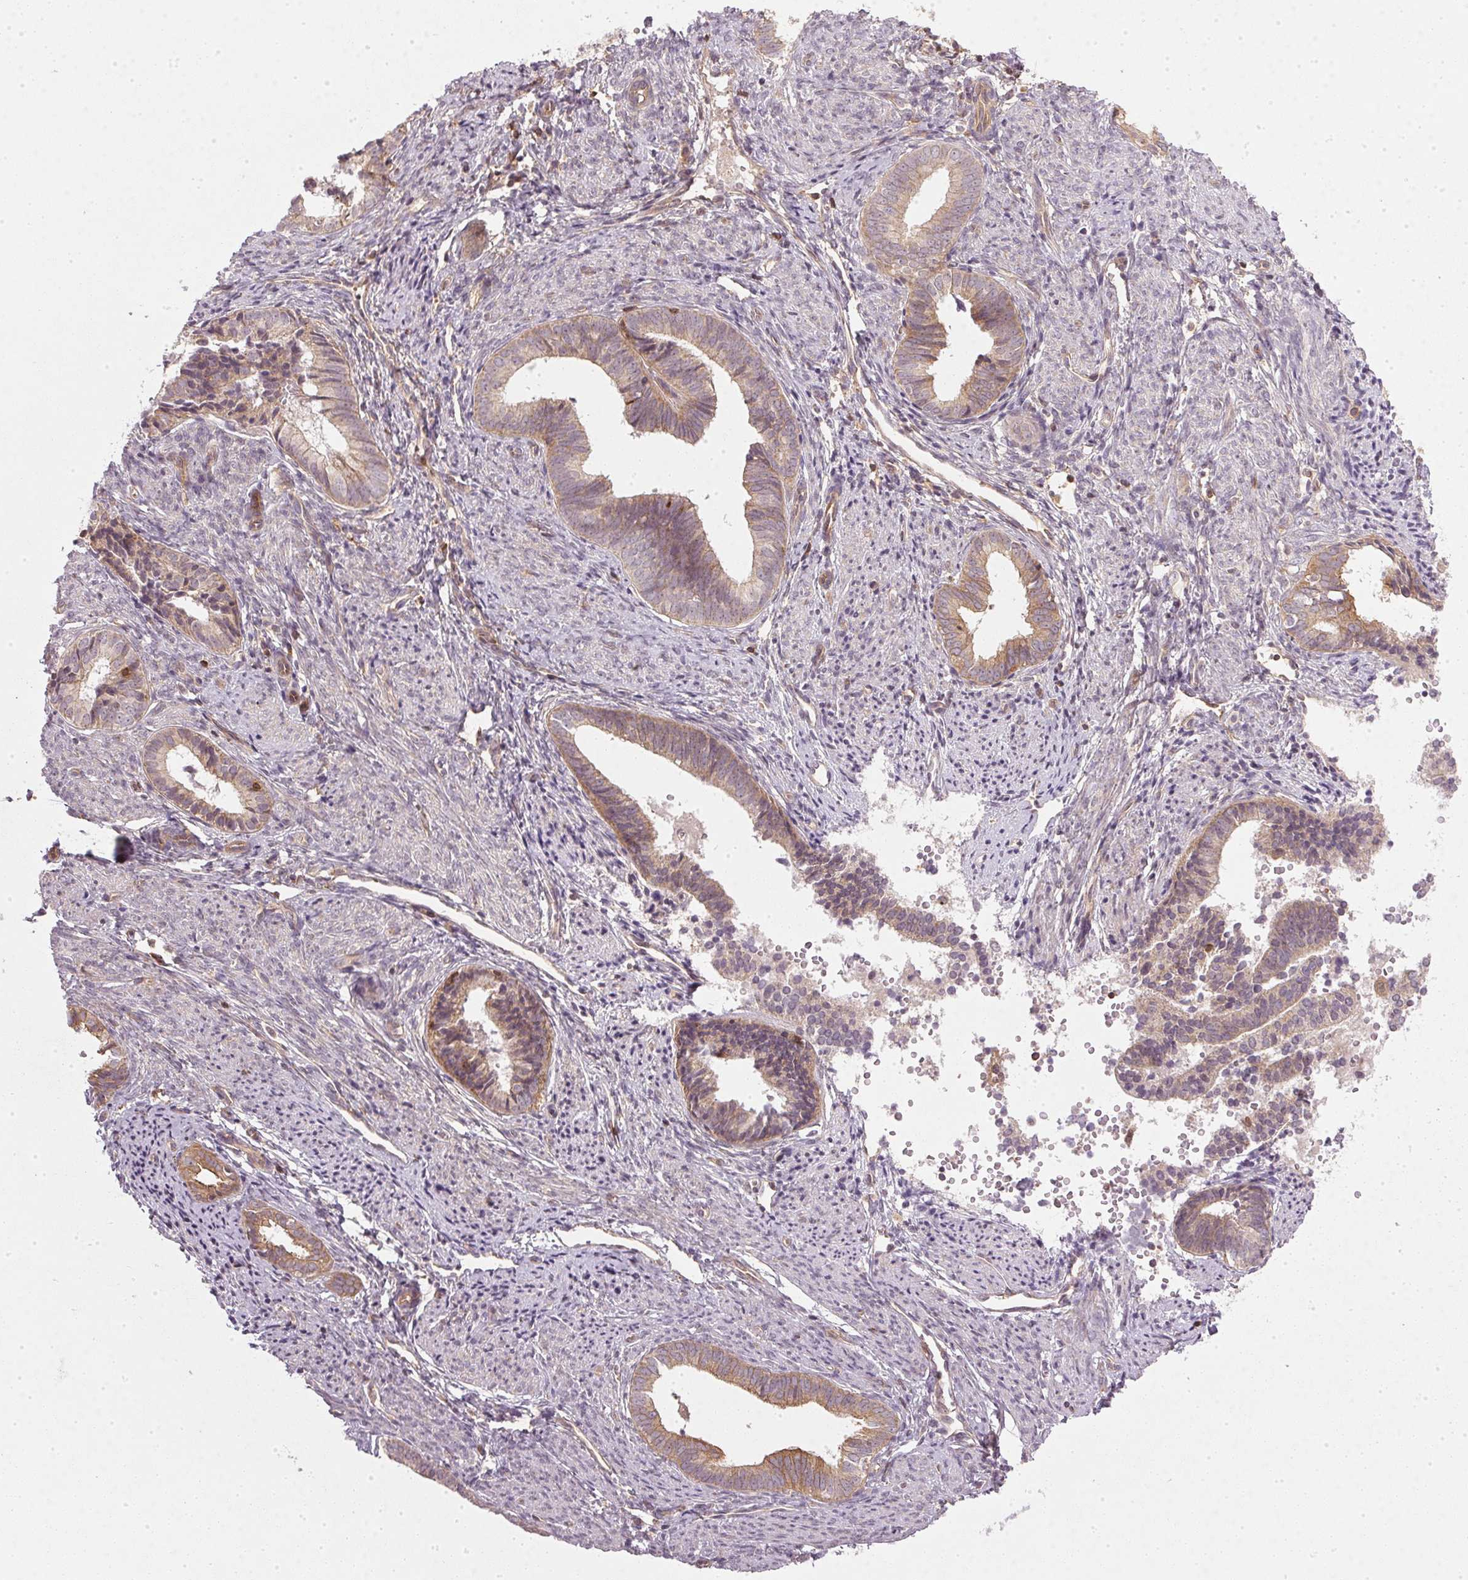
{"staining": {"intensity": "weak", "quantity": "25%-75%", "location": "cytoplasmic/membranous"}, "tissue": "endometrial cancer", "cell_type": "Tumor cells", "image_type": "cancer", "snomed": [{"axis": "morphology", "description": "Adenocarcinoma, NOS"}, {"axis": "topography", "description": "Endometrium"}], "caption": "The image reveals staining of endometrial adenocarcinoma, revealing weak cytoplasmic/membranous protein positivity (brown color) within tumor cells.", "gene": "NADK2", "patient": {"sex": "female", "age": 75}}